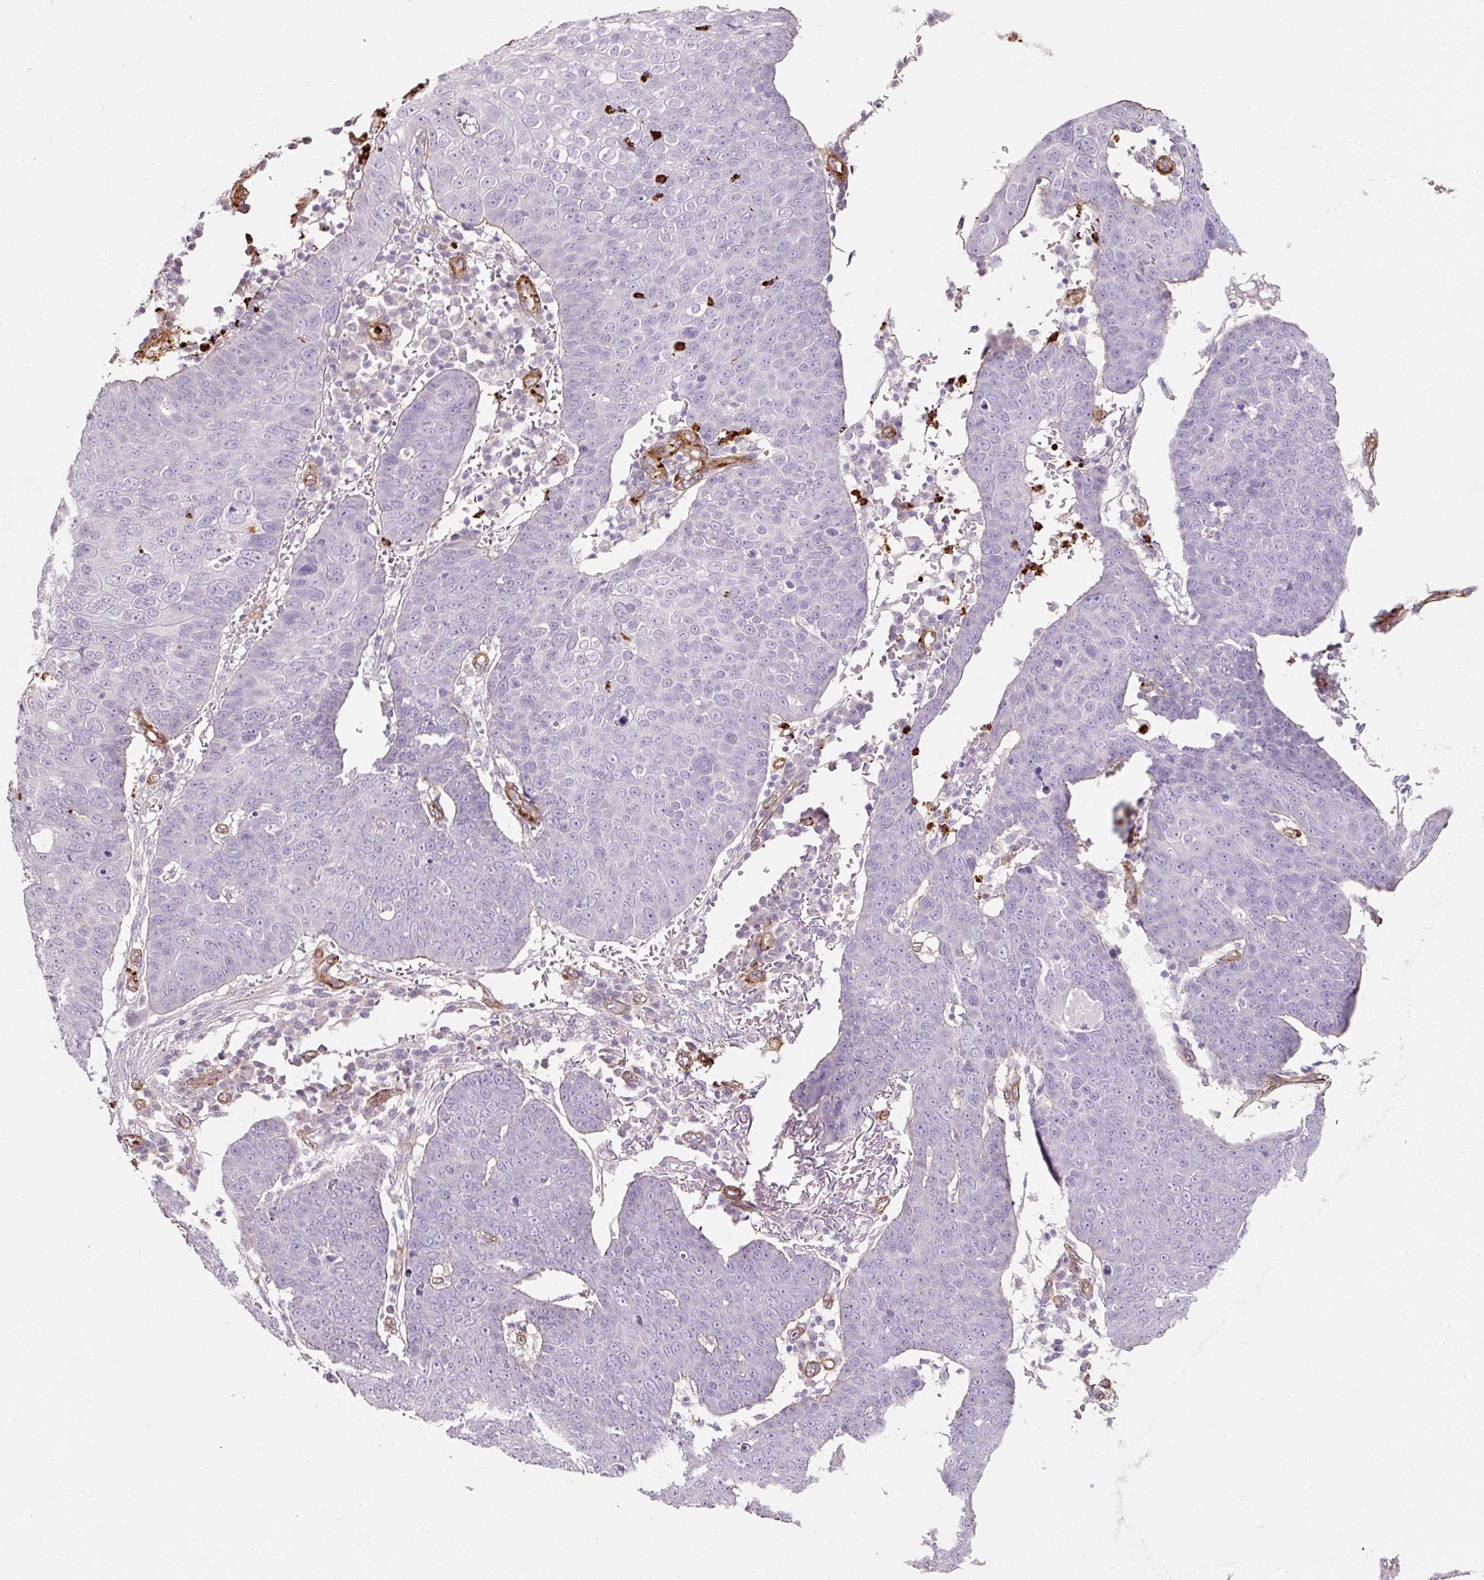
{"staining": {"intensity": "negative", "quantity": "none", "location": "none"}, "tissue": "skin cancer", "cell_type": "Tumor cells", "image_type": "cancer", "snomed": [{"axis": "morphology", "description": "Squamous cell carcinoma, NOS"}, {"axis": "topography", "description": "Skin"}], "caption": "Tumor cells are negative for brown protein staining in skin squamous cell carcinoma. The staining is performed using DAB (3,3'-diaminobenzidine) brown chromogen with nuclei counter-stained in using hematoxylin.", "gene": "LOXL4", "patient": {"sex": "male", "age": 71}}